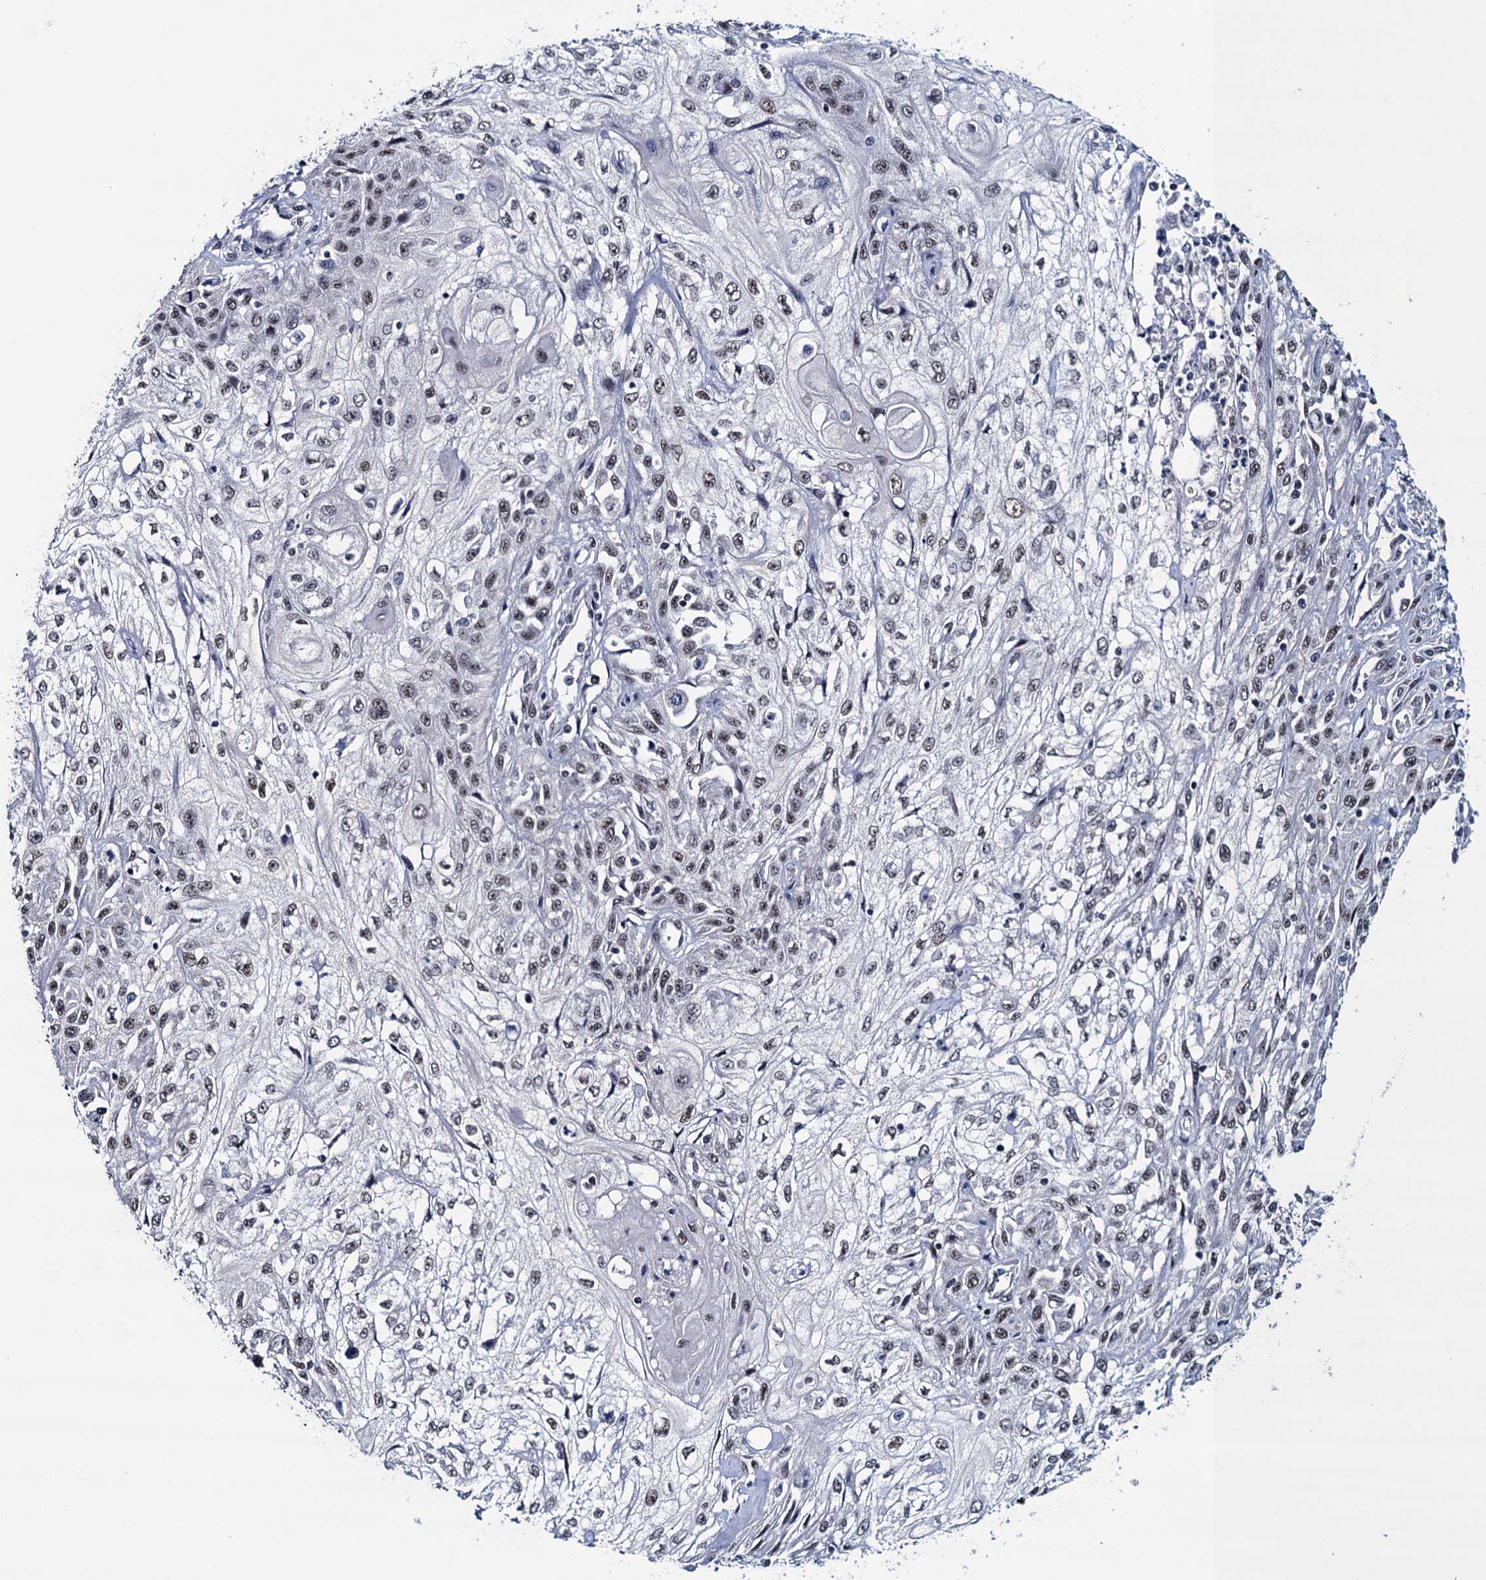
{"staining": {"intensity": "weak", "quantity": ">75%", "location": "nuclear"}, "tissue": "skin cancer", "cell_type": "Tumor cells", "image_type": "cancer", "snomed": [{"axis": "morphology", "description": "Squamous cell carcinoma, NOS"}, {"axis": "morphology", "description": "Squamous cell carcinoma, metastatic, NOS"}, {"axis": "topography", "description": "Skin"}, {"axis": "topography", "description": "Lymph node"}], "caption": "Skin squamous cell carcinoma stained for a protein reveals weak nuclear positivity in tumor cells.", "gene": "FNBP4", "patient": {"sex": "male", "age": 75}}